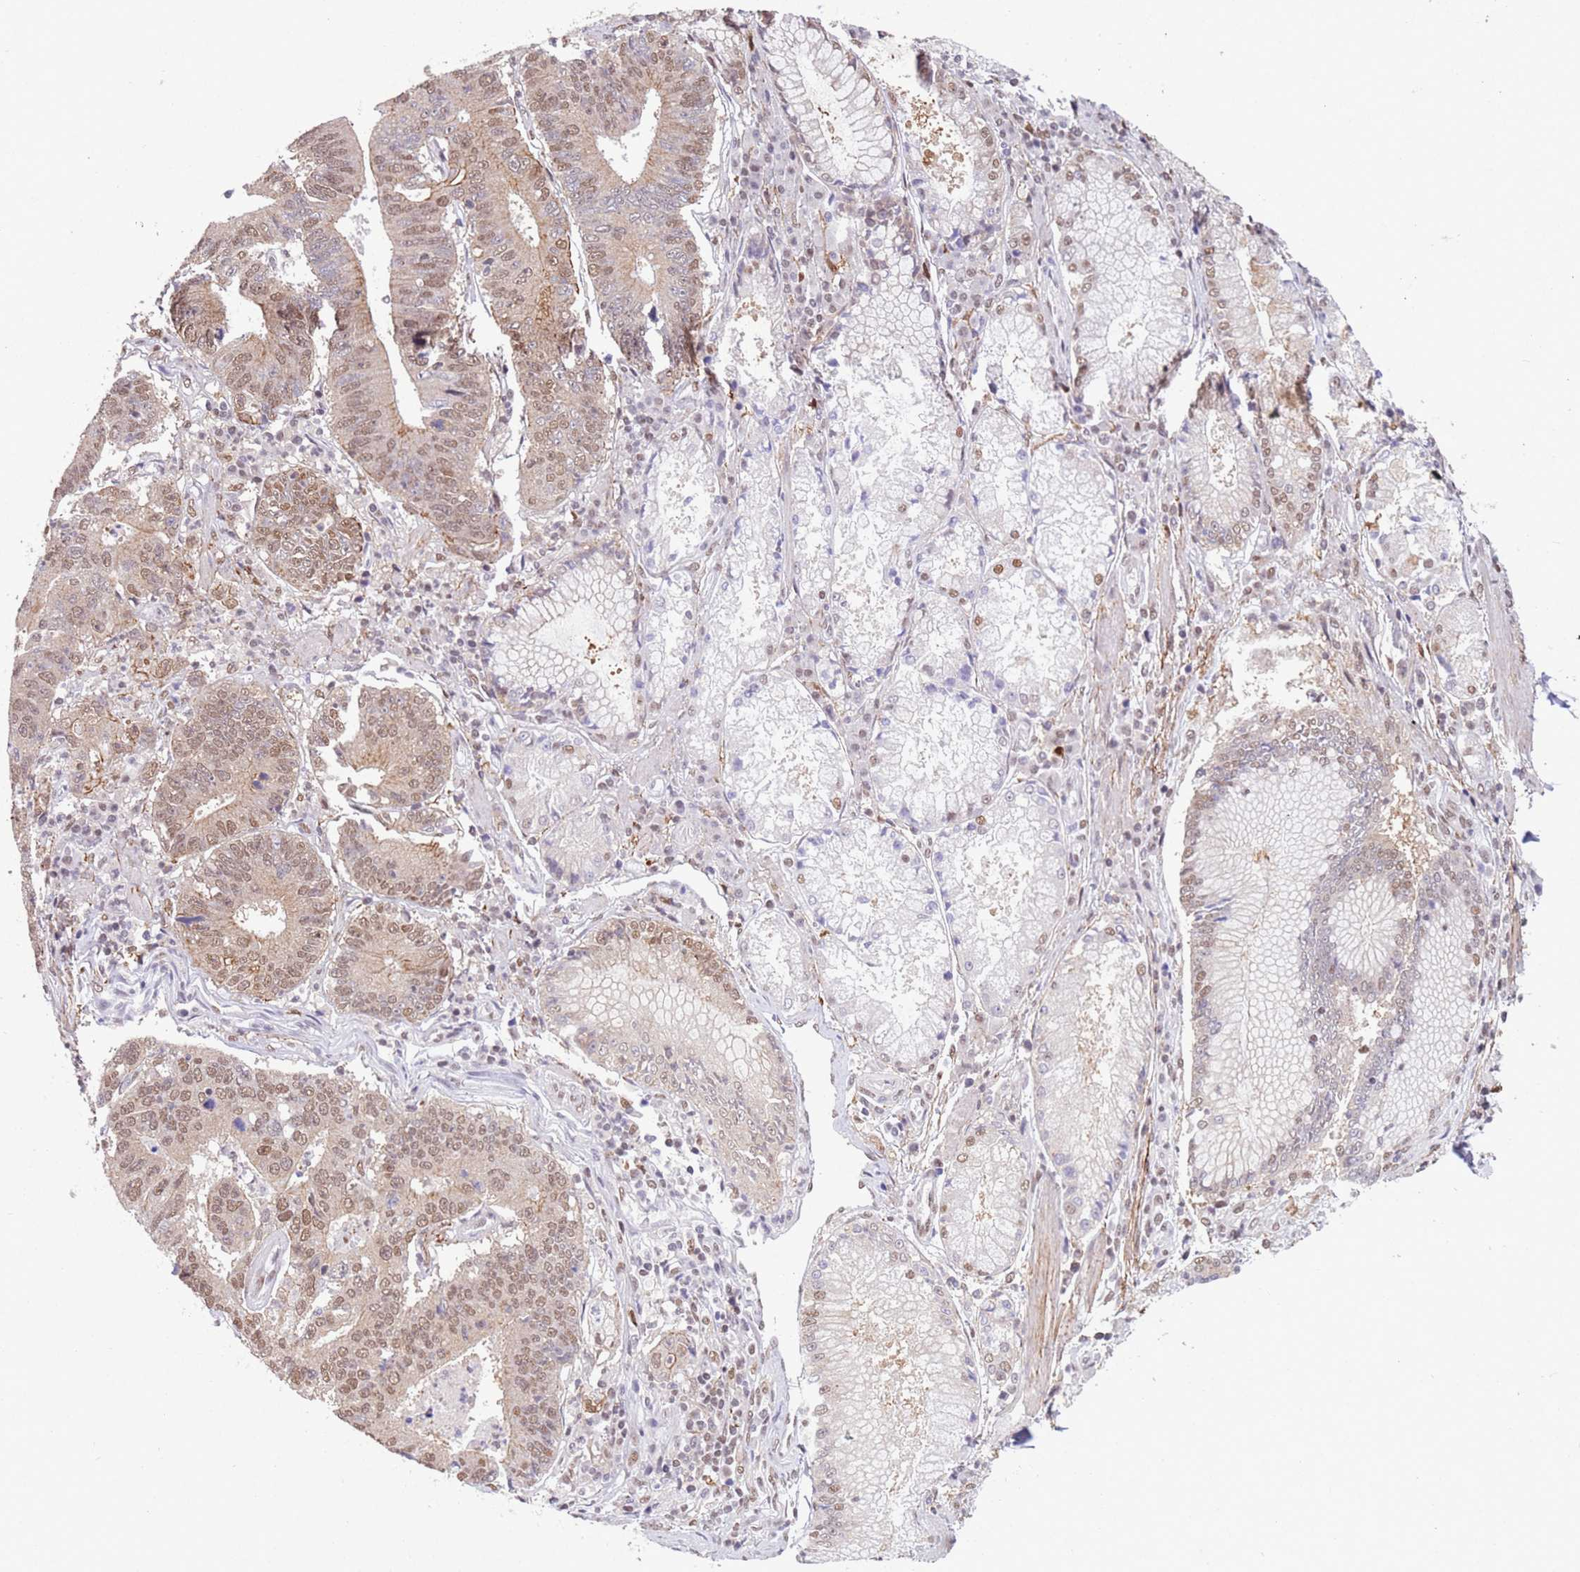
{"staining": {"intensity": "moderate", "quantity": ">75%", "location": "nuclear"}, "tissue": "stomach cancer", "cell_type": "Tumor cells", "image_type": "cancer", "snomed": [{"axis": "morphology", "description": "Adenocarcinoma, NOS"}, {"axis": "topography", "description": "Stomach"}], "caption": "Protein analysis of adenocarcinoma (stomach) tissue displays moderate nuclear expression in about >75% of tumor cells.", "gene": "TRIM32", "patient": {"sex": "male", "age": 59}}